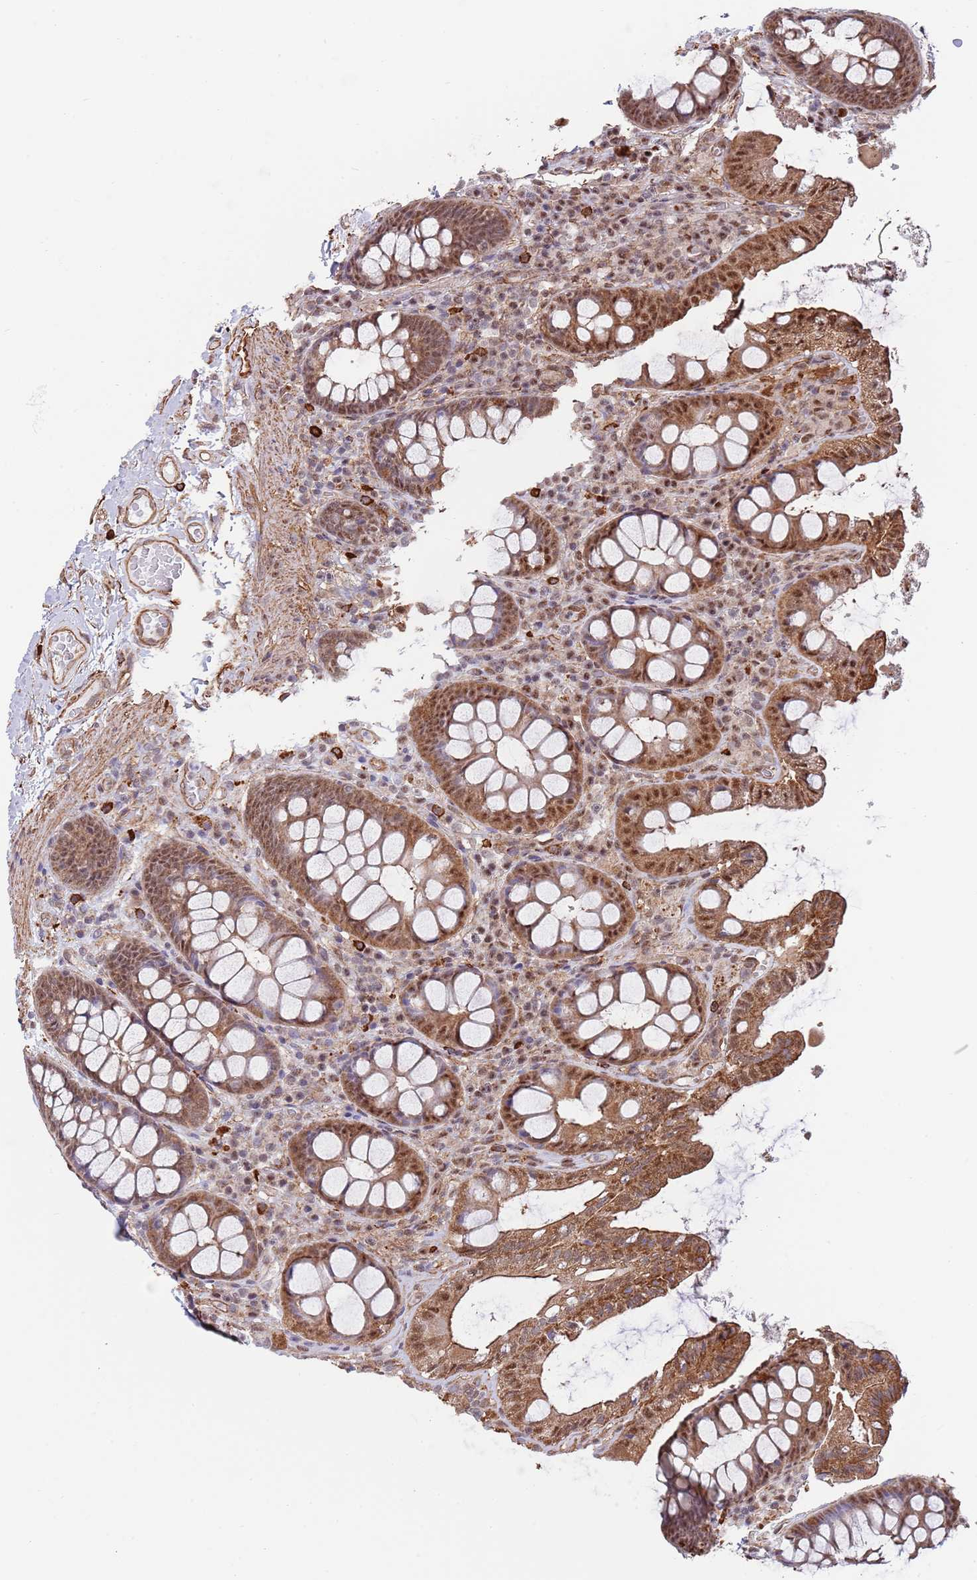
{"staining": {"intensity": "moderate", "quantity": ">75%", "location": "cytoplasmic/membranous"}, "tissue": "colon", "cell_type": "Endothelial cells", "image_type": "normal", "snomed": [{"axis": "morphology", "description": "Normal tissue, NOS"}, {"axis": "topography", "description": "Colon"}], "caption": "Human colon stained for a protein (brown) exhibits moderate cytoplasmic/membranous positive positivity in approximately >75% of endothelial cells.", "gene": "BPNT1", "patient": {"sex": "male", "age": 84}}